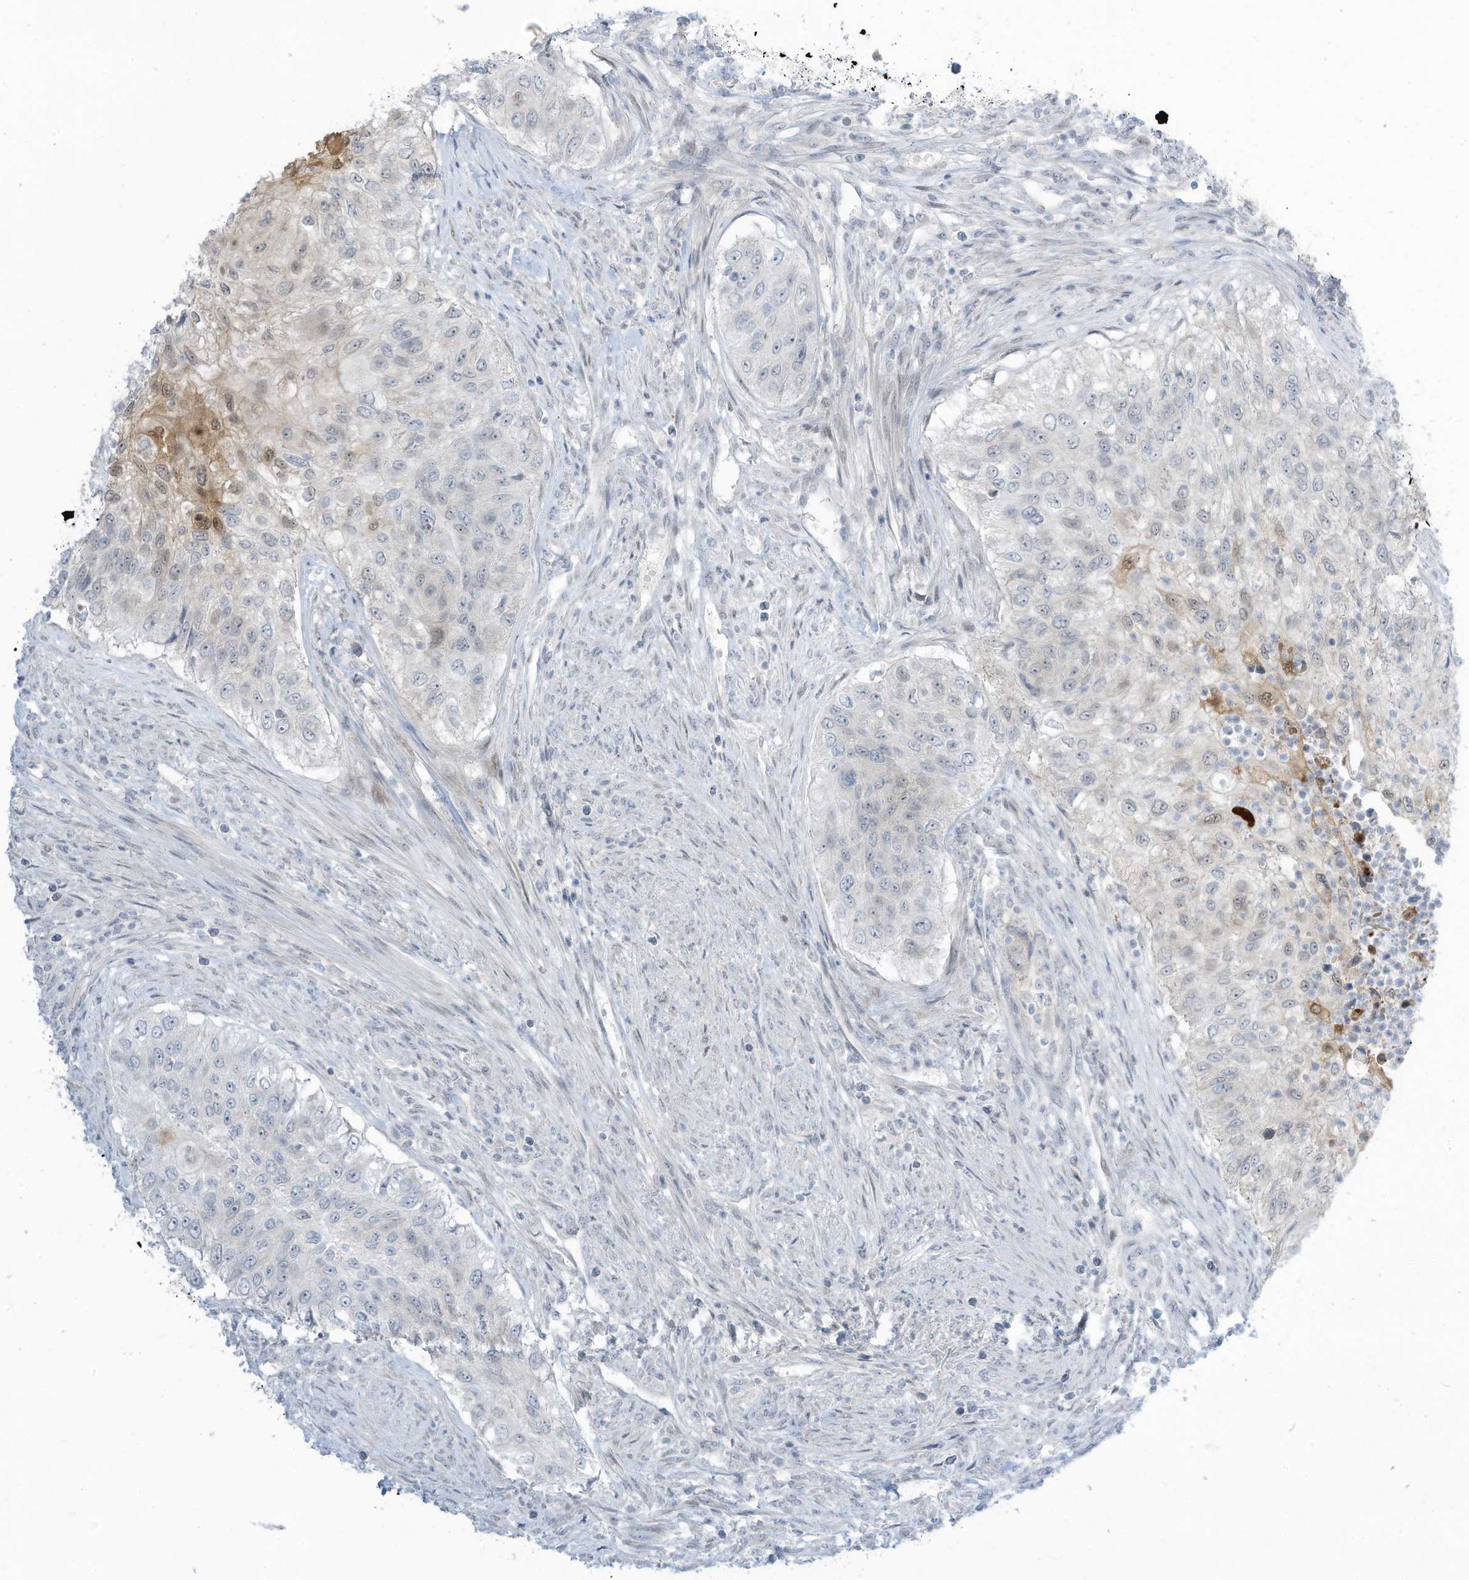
{"staining": {"intensity": "negative", "quantity": "none", "location": "none"}, "tissue": "urothelial cancer", "cell_type": "Tumor cells", "image_type": "cancer", "snomed": [{"axis": "morphology", "description": "Urothelial carcinoma, High grade"}, {"axis": "topography", "description": "Urinary bladder"}], "caption": "IHC photomicrograph of urothelial cancer stained for a protein (brown), which reveals no staining in tumor cells.", "gene": "ASPRV1", "patient": {"sex": "female", "age": 60}}